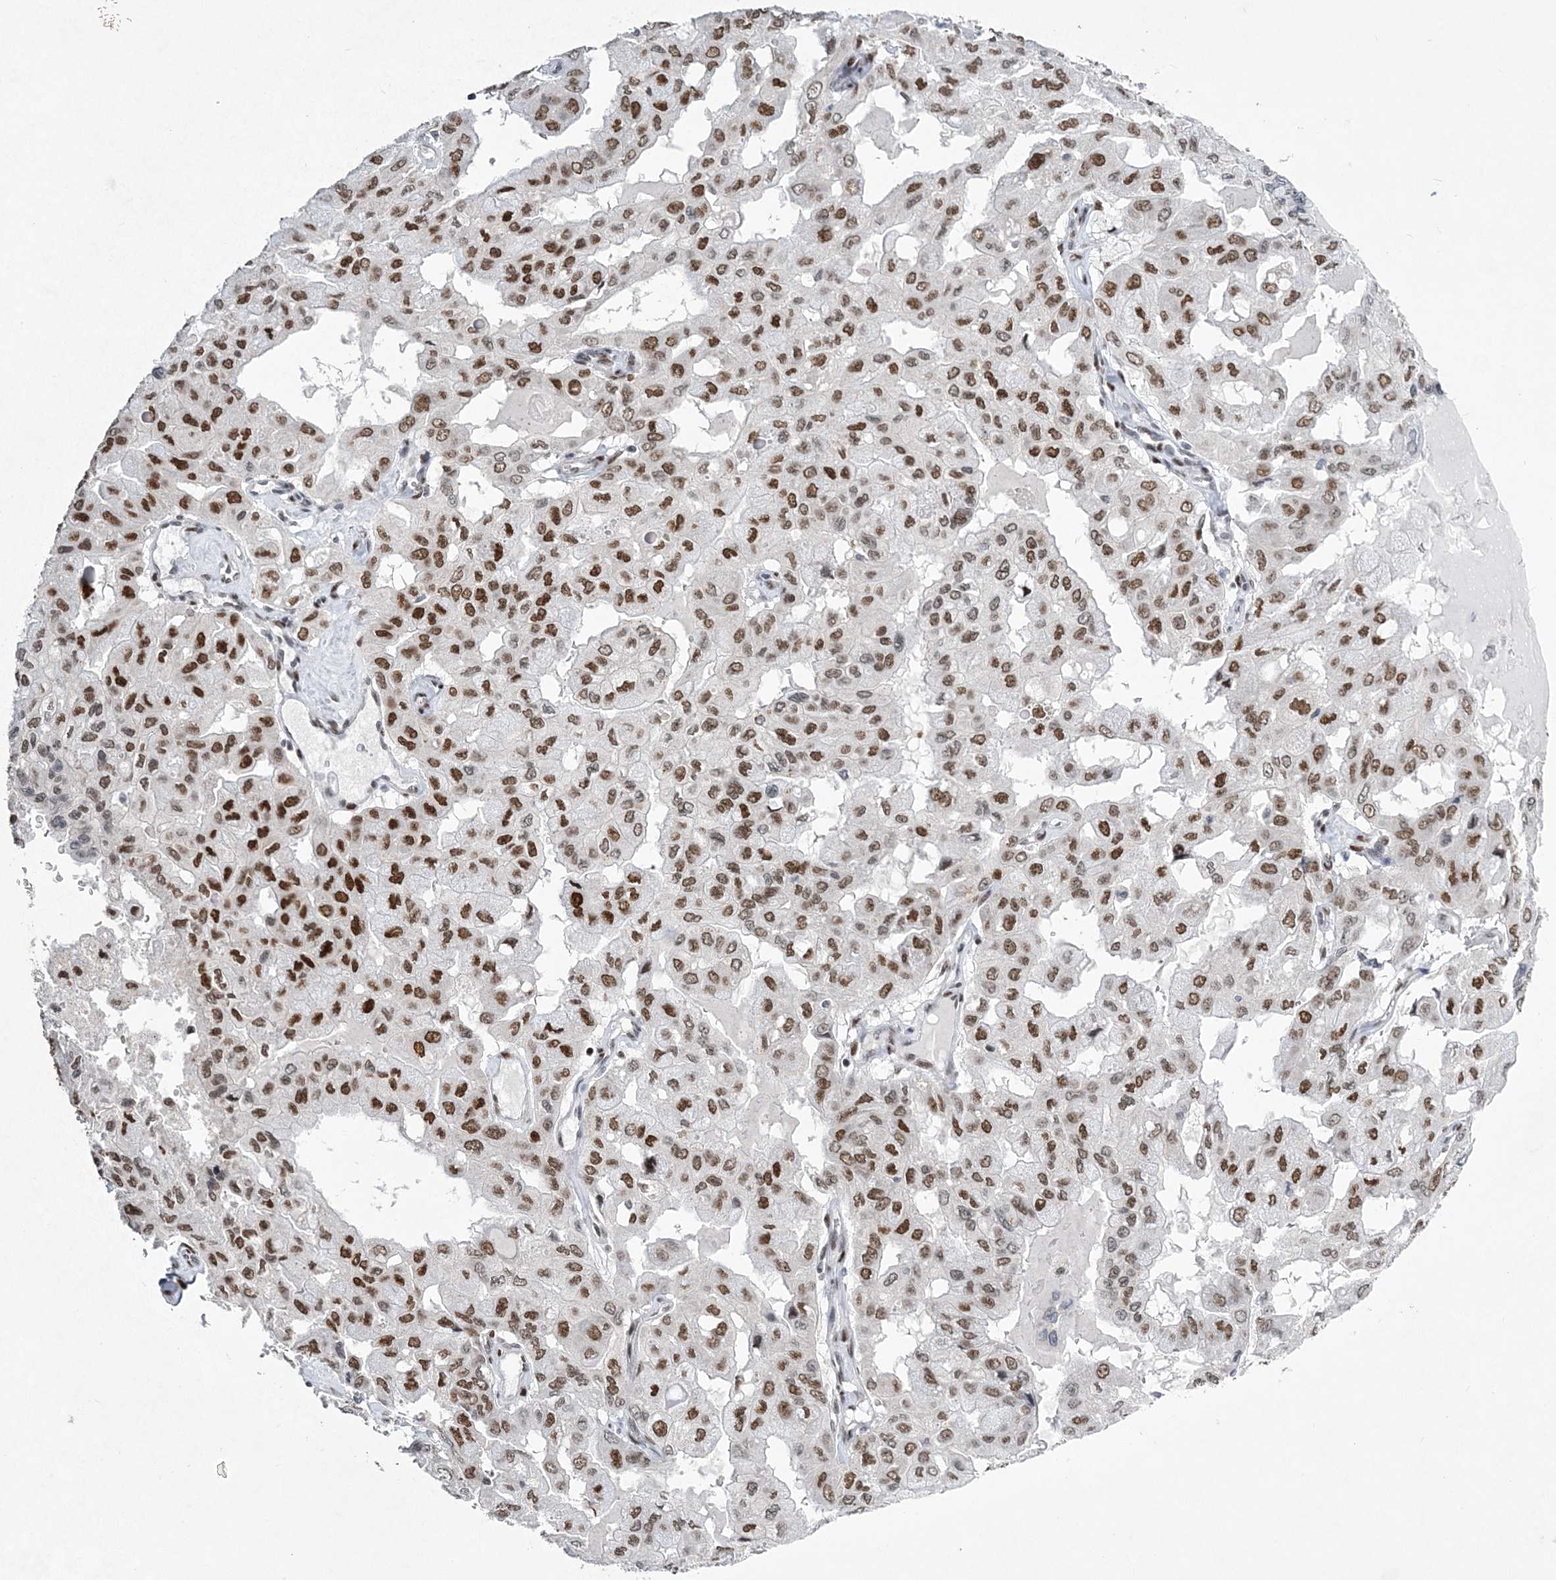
{"staining": {"intensity": "strong", "quantity": "25%-75%", "location": "nuclear"}, "tissue": "pancreatic cancer", "cell_type": "Tumor cells", "image_type": "cancer", "snomed": [{"axis": "morphology", "description": "Adenocarcinoma, NOS"}, {"axis": "topography", "description": "Pancreas"}], "caption": "IHC staining of adenocarcinoma (pancreatic), which shows high levels of strong nuclear expression in approximately 25%-75% of tumor cells indicating strong nuclear protein expression. The staining was performed using DAB (3,3'-diaminobenzidine) (brown) for protein detection and nuclei were counterstained in hematoxylin (blue).", "gene": "ZBTB7A", "patient": {"sex": "male", "age": 51}}